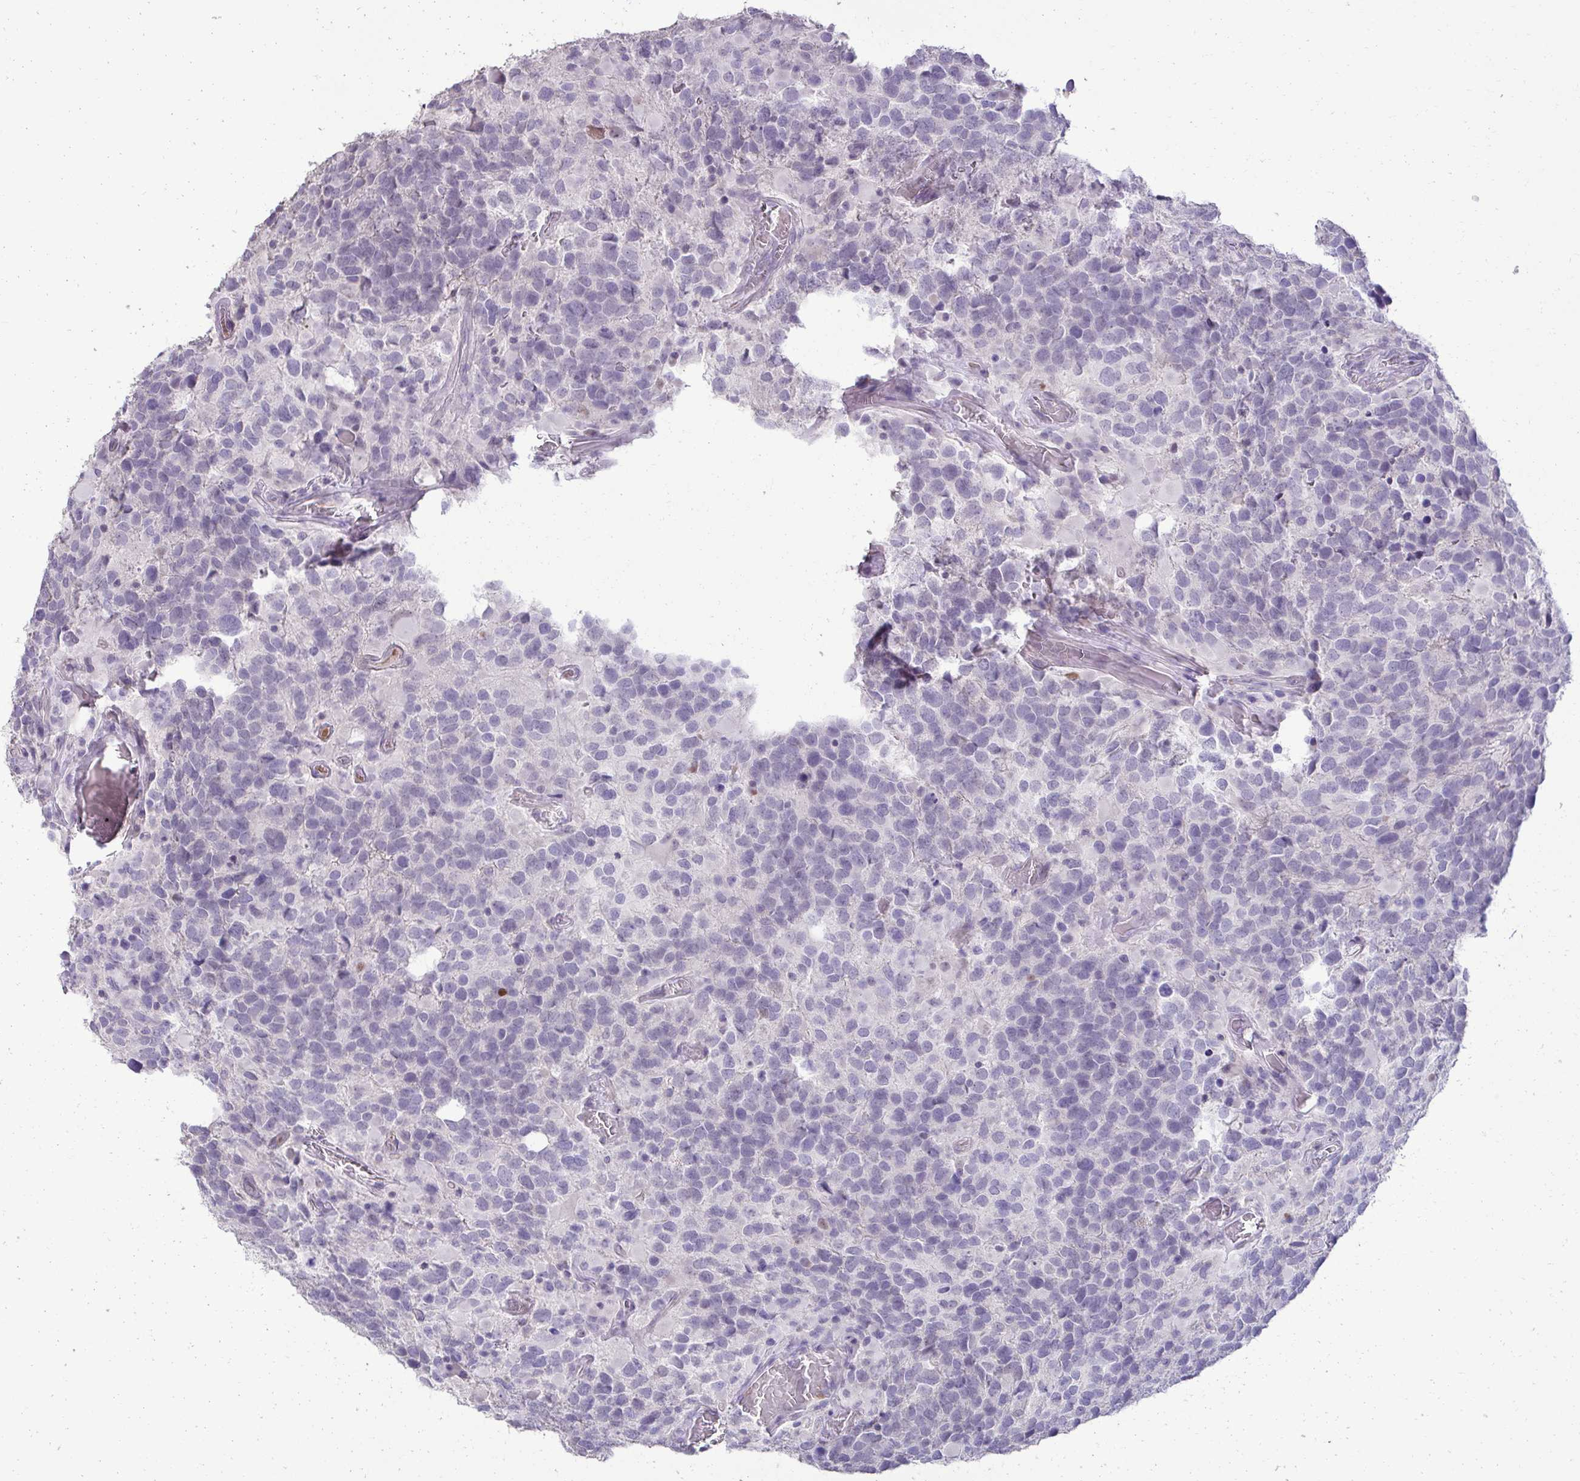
{"staining": {"intensity": "negative", "quantity": "none", "location": "none"}, "tissue": "glioma", "cell_type": "Tumor cells", "image_type": "cancer", "snomed": [{"axis": "morphology", "description": "Glioma, malignant, High grade"}, {"axis": "topography", "description": "Brain"}], "caption": "Immunohistochemical staining of high-grade glioma (malignant) shows no significant staining in tumor cells.", "gene": "SLC30A3", "patient": {"sex": "female", "age": 40}}